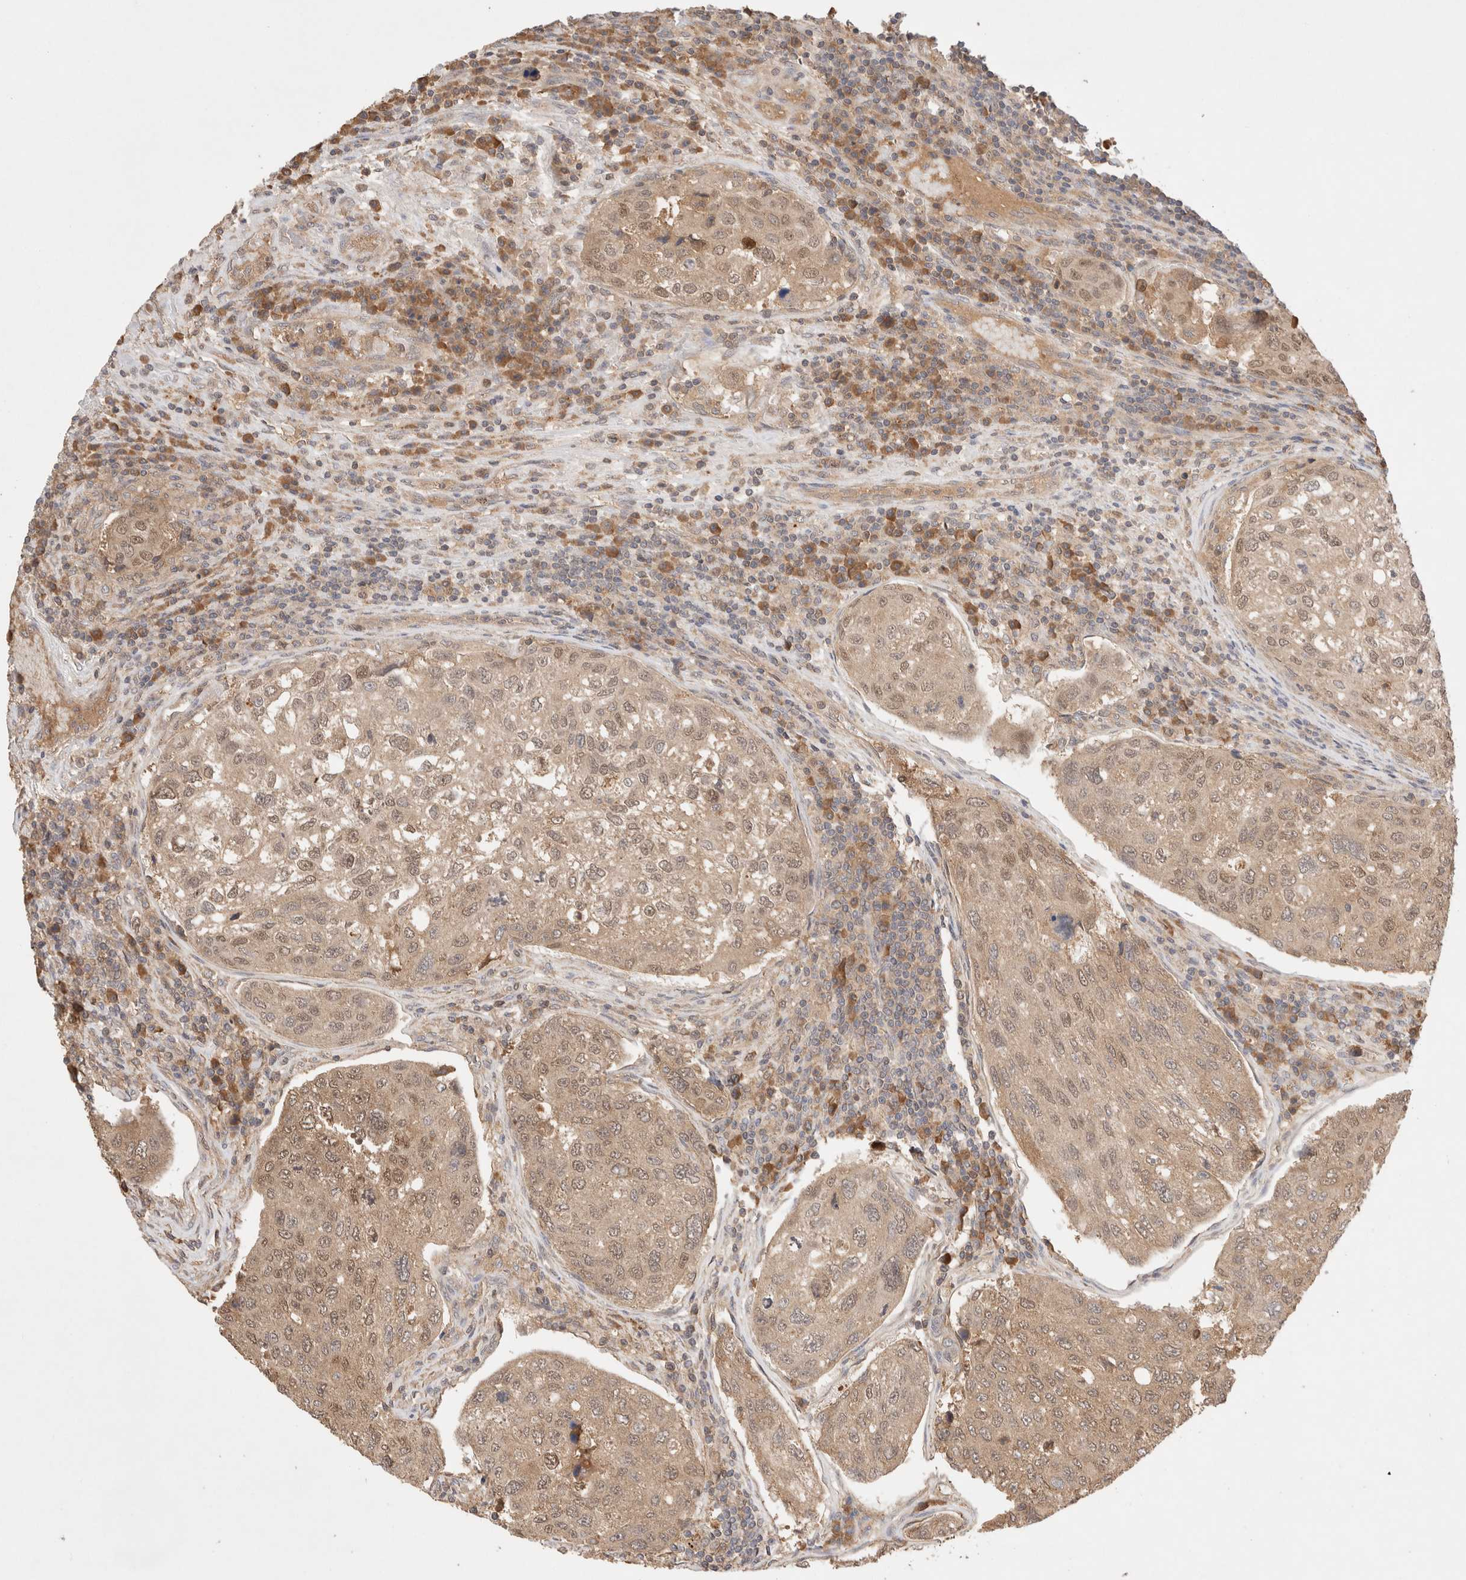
{"staining": {"intensity": "weak", "quantity": ">75%", "location": "cytoplasmic/membranous,nuclear"}, "tissue": "urothelial cancer", "cell_type": "Tumor cells", "image_type": "cancer", "snomed": [{"axis": "morphology", "description": "Urothelial carcinoma, High grade"}, {"axis": "topography", "description": "Lymph node"}, {"axis": "topography", "description": "Urinary bladder"}], "caption": "Protein expression analysis of human urothelial cancer reveals weak cytoplasmic/membranous and nuclear expression in about >75% of tumor cells.", "gene": "CARNMT1", "patient": {"sex": "male", "age": 51}}